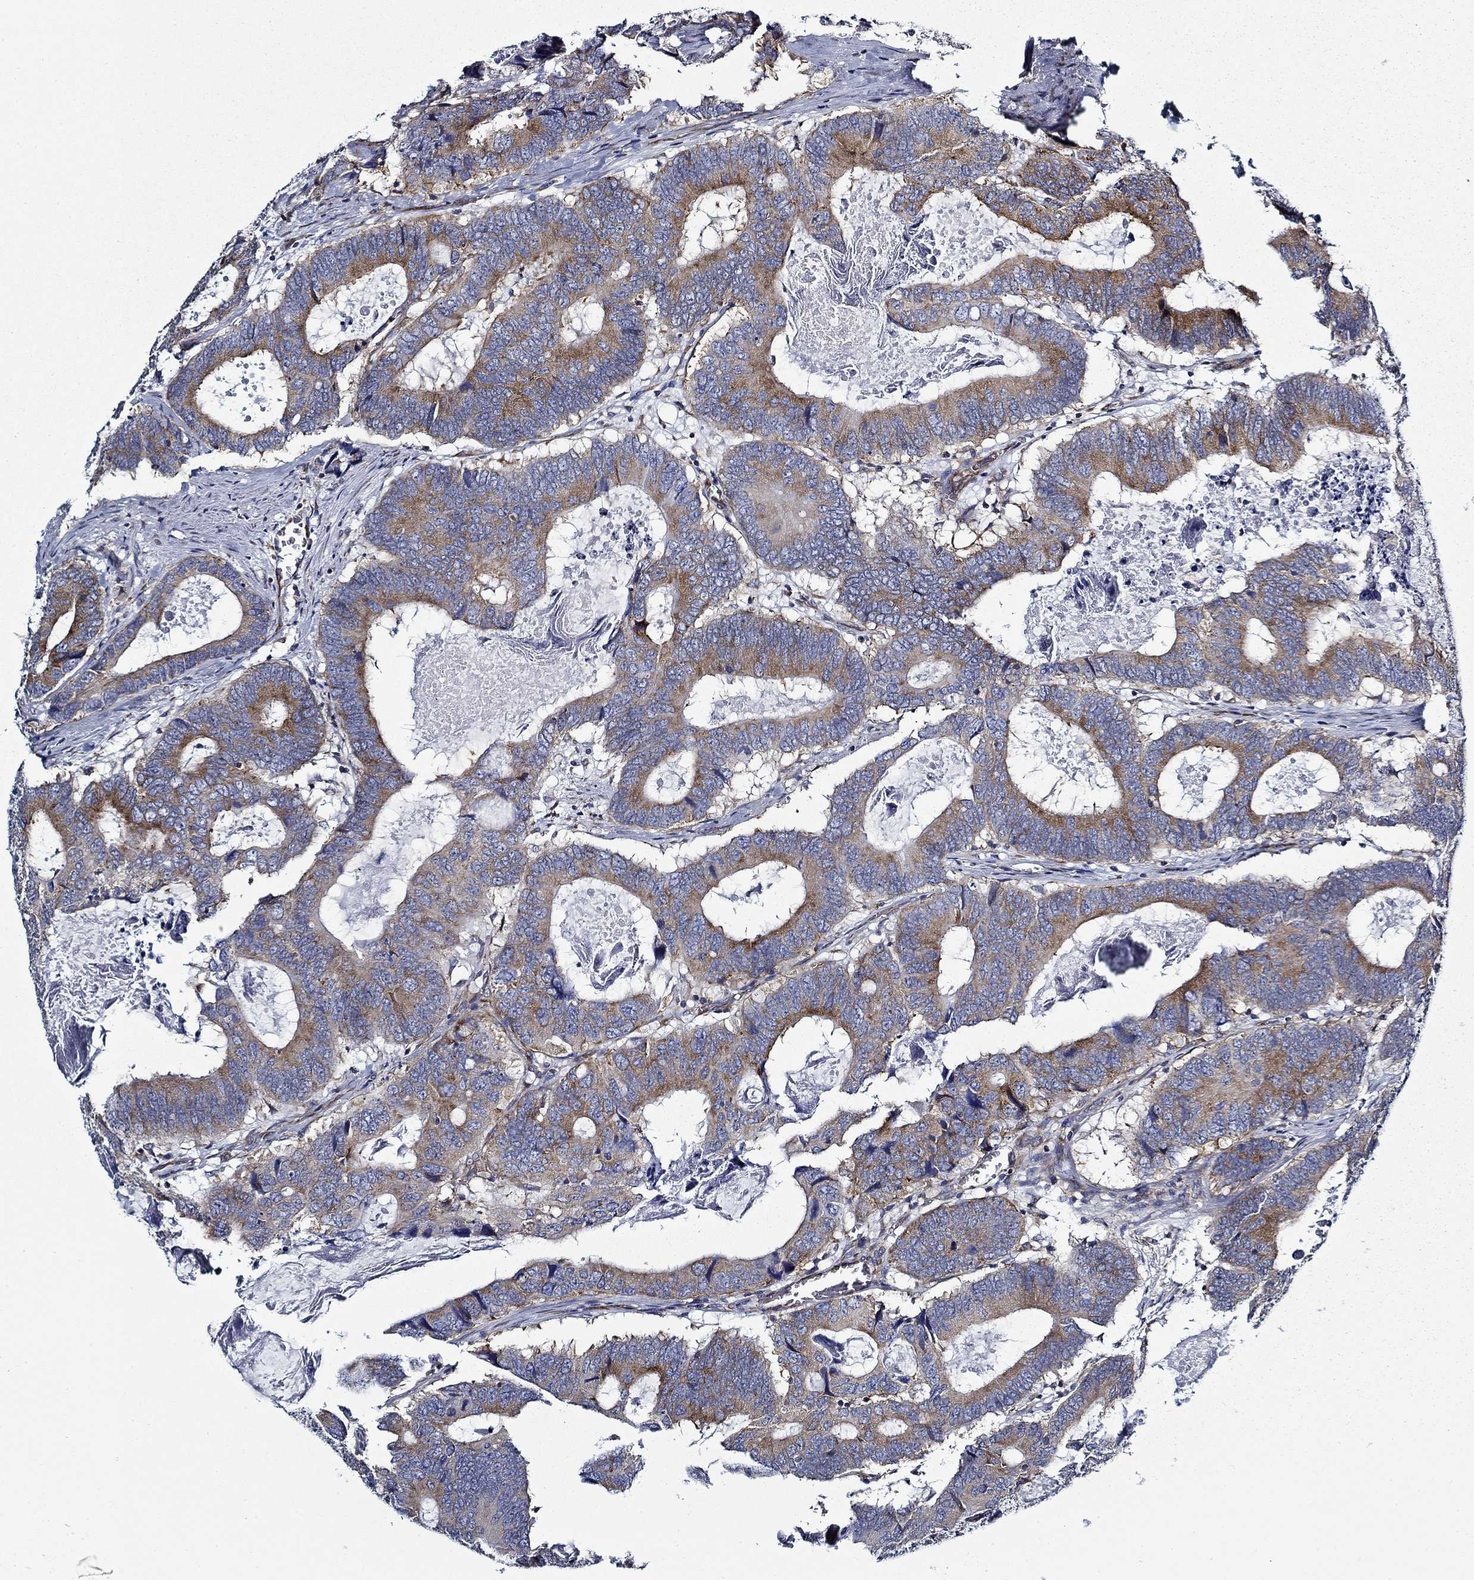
{"staining": {"intensity": "moderate", "quantity": "25%-75%", "location": "cytoplasmic/membranous"}, "tissue": "colorectal cancer", "cell_type": "Tumor cells", "image_type": "cancer", "snomed": [{"axis": "morphology", "description": "Adenocarcinoma, NOS"}, {"axis": "topography", "description": "Colon"}], "caption": "DAB immunohistochemical staining of colorectal cancer (adenocarcinoma) displays moderate cytoplasmic/membranous protein positivity in approximately 25%-75% of tumor cells.", "gene": "FXR1", "patient": {"sex": "female", "age": 82}}